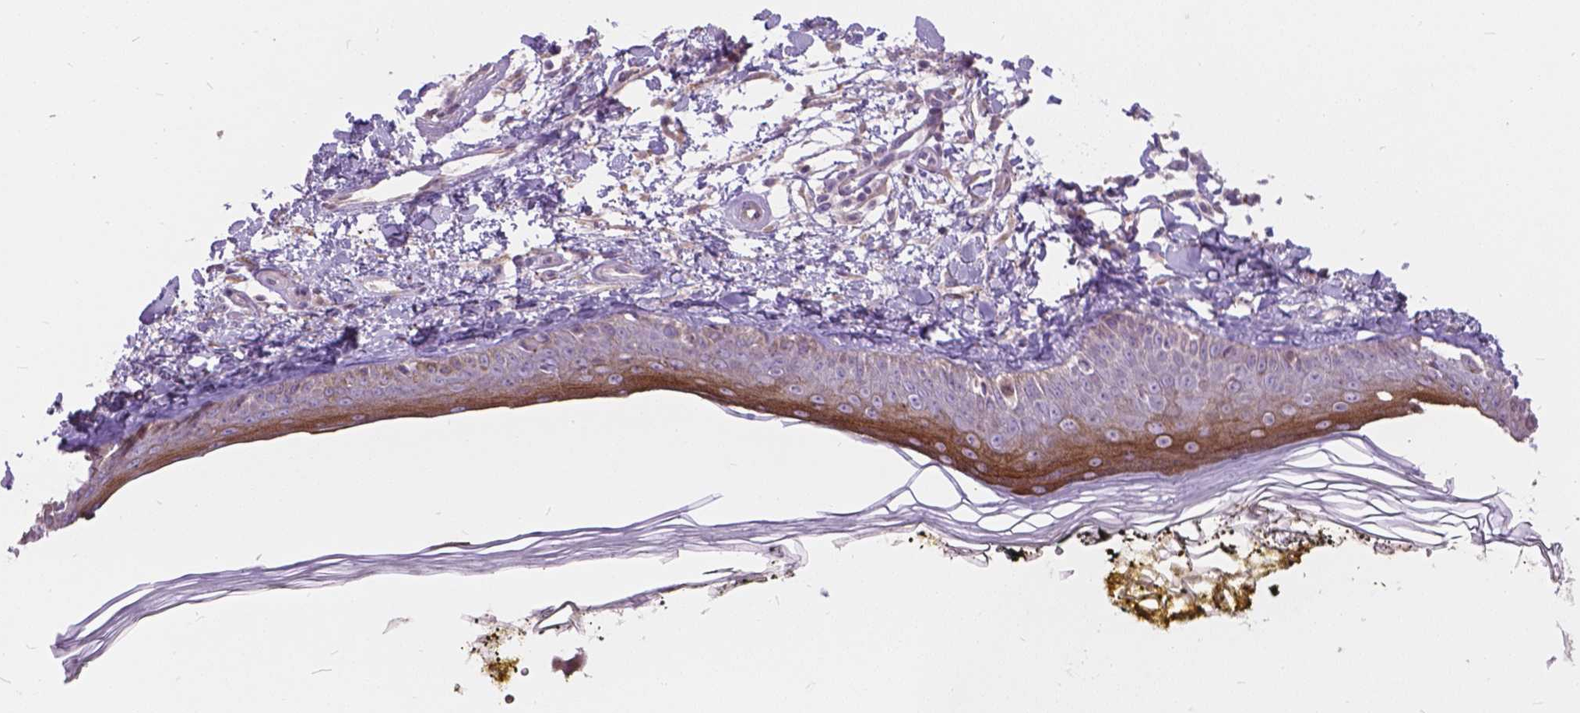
{"staining": {"intensity": "negative", "quantity": "none", "location": "none"}, "tissue": "skin", "cell_type": "Fibroblasts", "image_type": "normal", "snomed": [{"axis": "morphology", "description": "Normal tissue, NOS"}, {"axis": "topography", "description": "Skin"}], "caption": "The histopathology image shows no staining of fibroblasts in normal skin. The staining is performed using DAB brown chromogen with nuclei counter-stained in using hematoxylin.", "gene": "MYH14", "patient": {"sex": "male", "age": 76}}